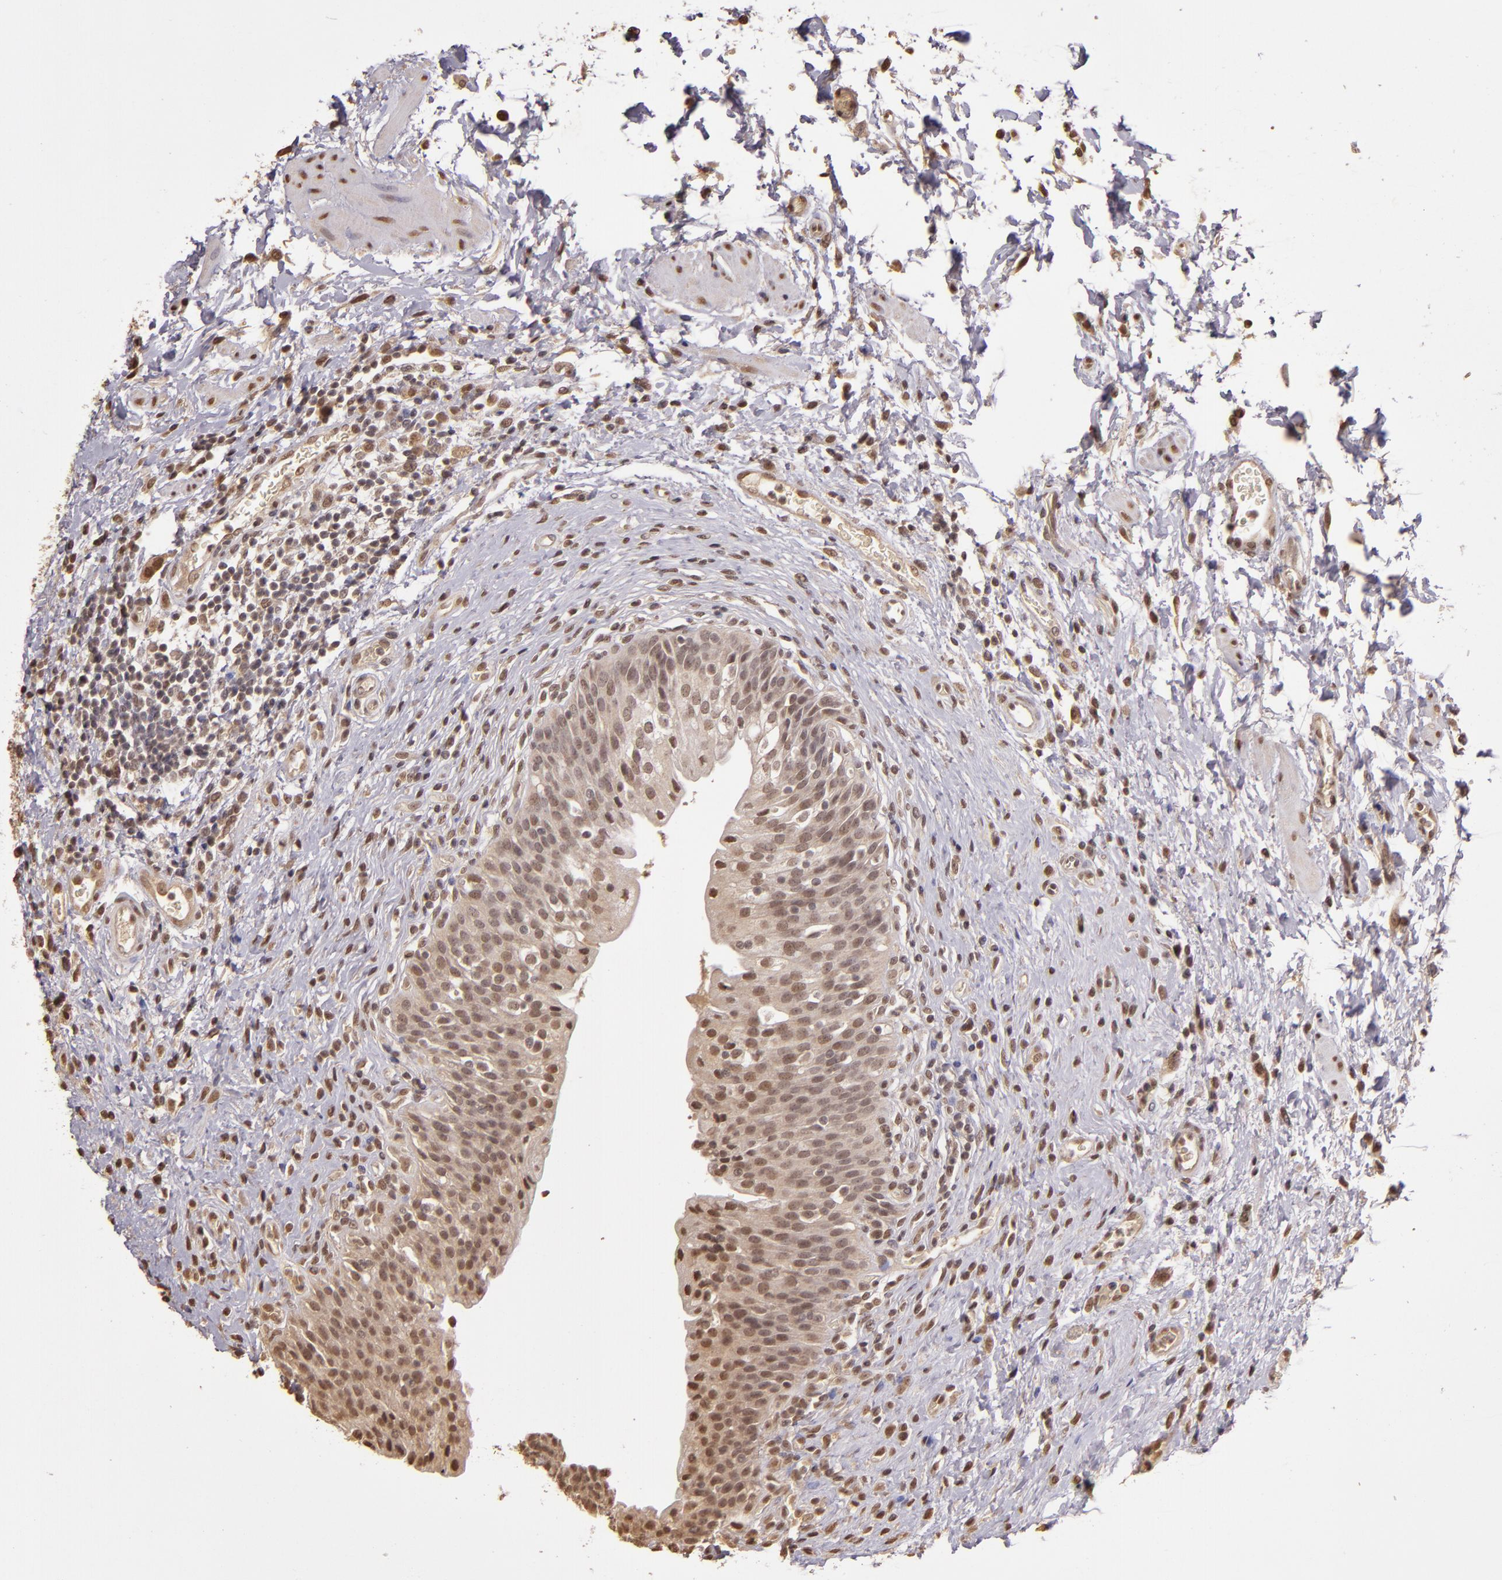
{"staining": {"intensity": "weak", "quantity": ">75%", "location": "cytoplasmic/membranous,nuclear"}, "tissue": "urinary bladder", "cell_type": "Urothelial cells", "image_type": "normal", "snomed": [{"axis": "morphology", "description": "Normal tissue, NOS"}, {"axis": "topography", "description": "Urinary bladder"}], "caption": "Immunohistochemistry (DAB (3,3'-diaminobenzidine)) staining of normal urinary bladder shows weak cytoplasmic/membranous,nuclear protein staining in approximately >75% of urothelial cells.", "gene": "CUL1", "patient": {"sex": "male", "age": 51}}